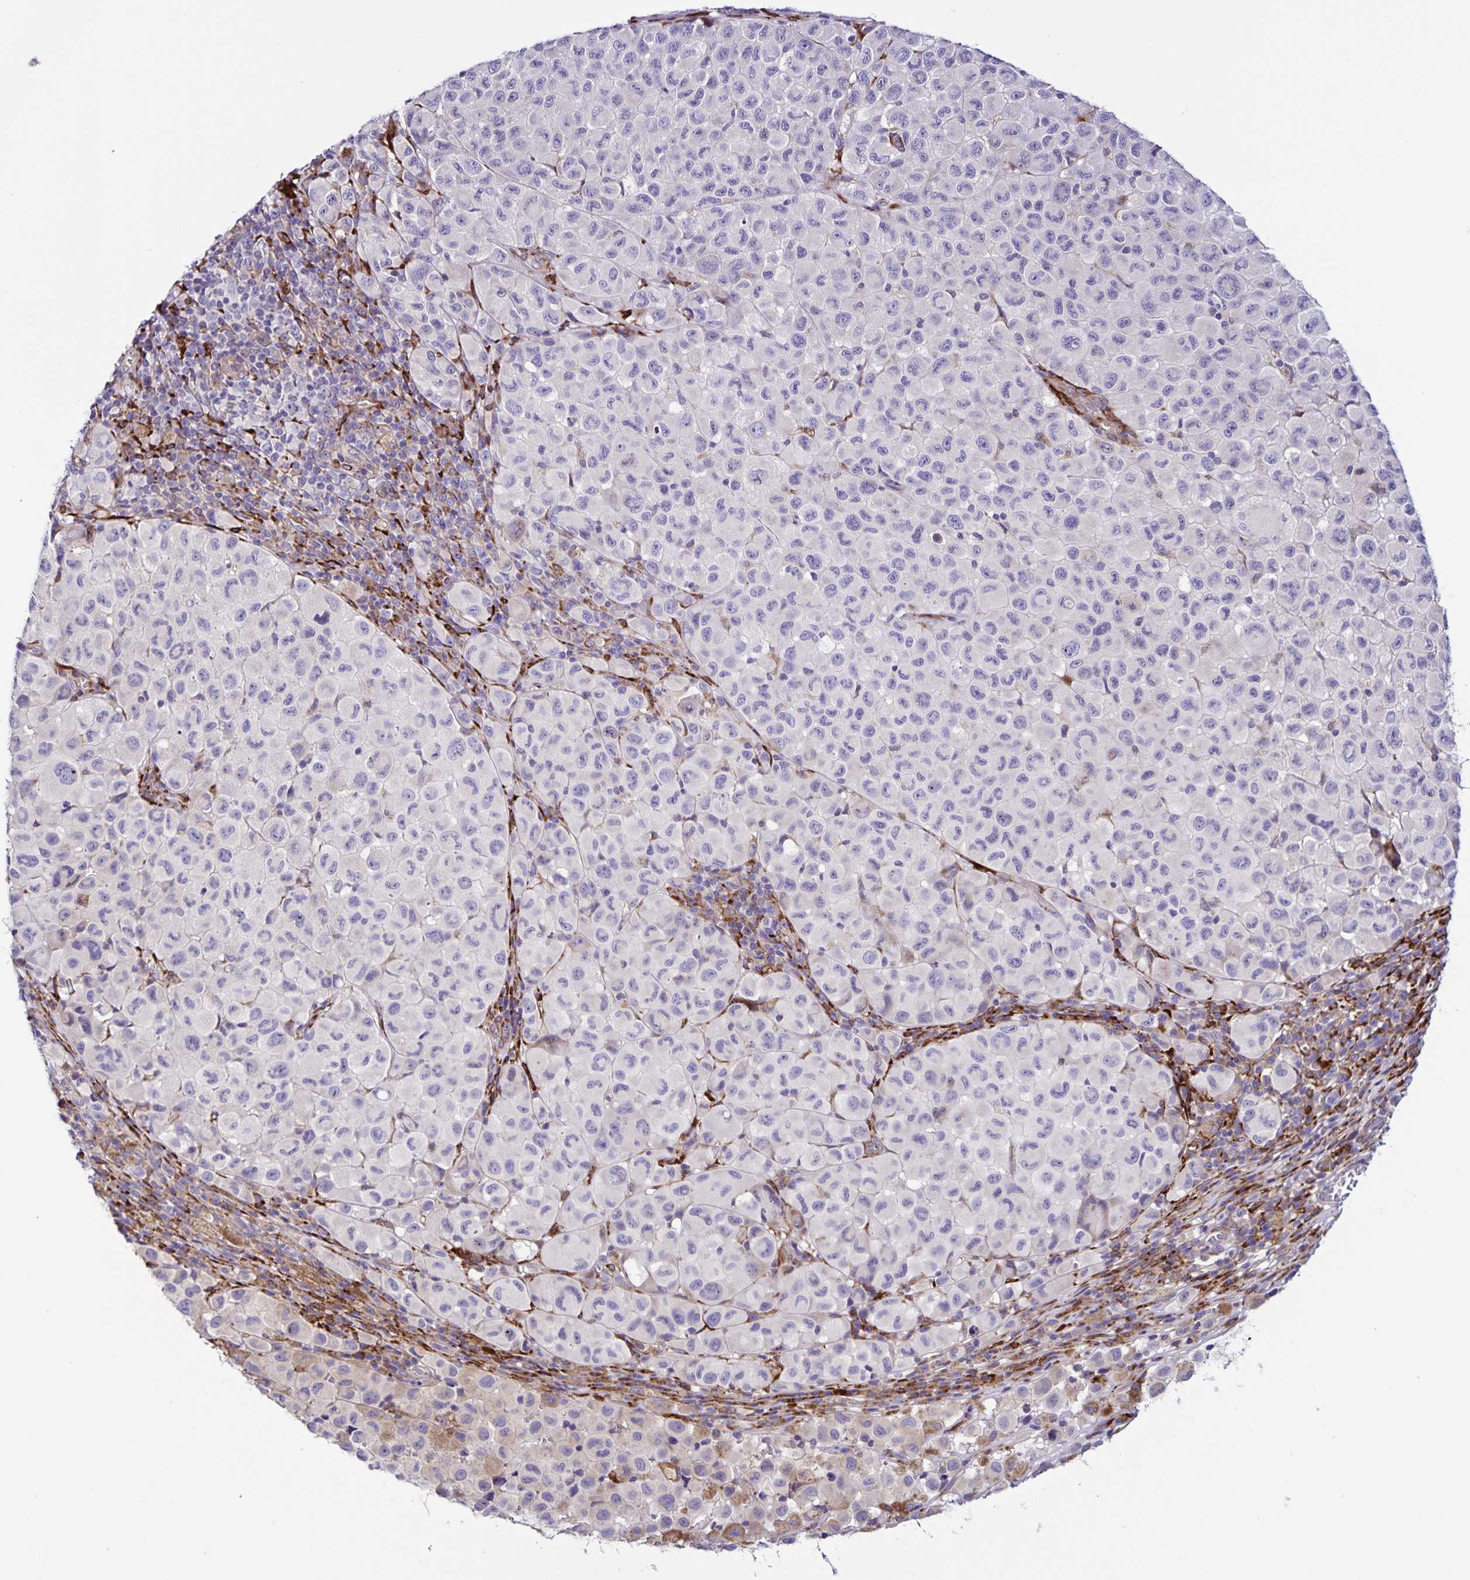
{"staining": {"intensity": "weak", "quantity": "<25%", "location": "cytoplasmic/membranous"}, "tissue": "melanoma", "cell_type": "Tumor cells", "image_type": "cancer", "snomed": [{"axis": "morphology", "description": "Malignant melanoma, NOS"}, {"axis": "topography", "description": "Skin"}], "caption": "An immunohistochemistry micrograph of malignant melanoma is shown. There is no staining in tumor cells of malignant melanoma.", "gene": "OSBPL5", "patient": {"sex": "male", "age": 93}}